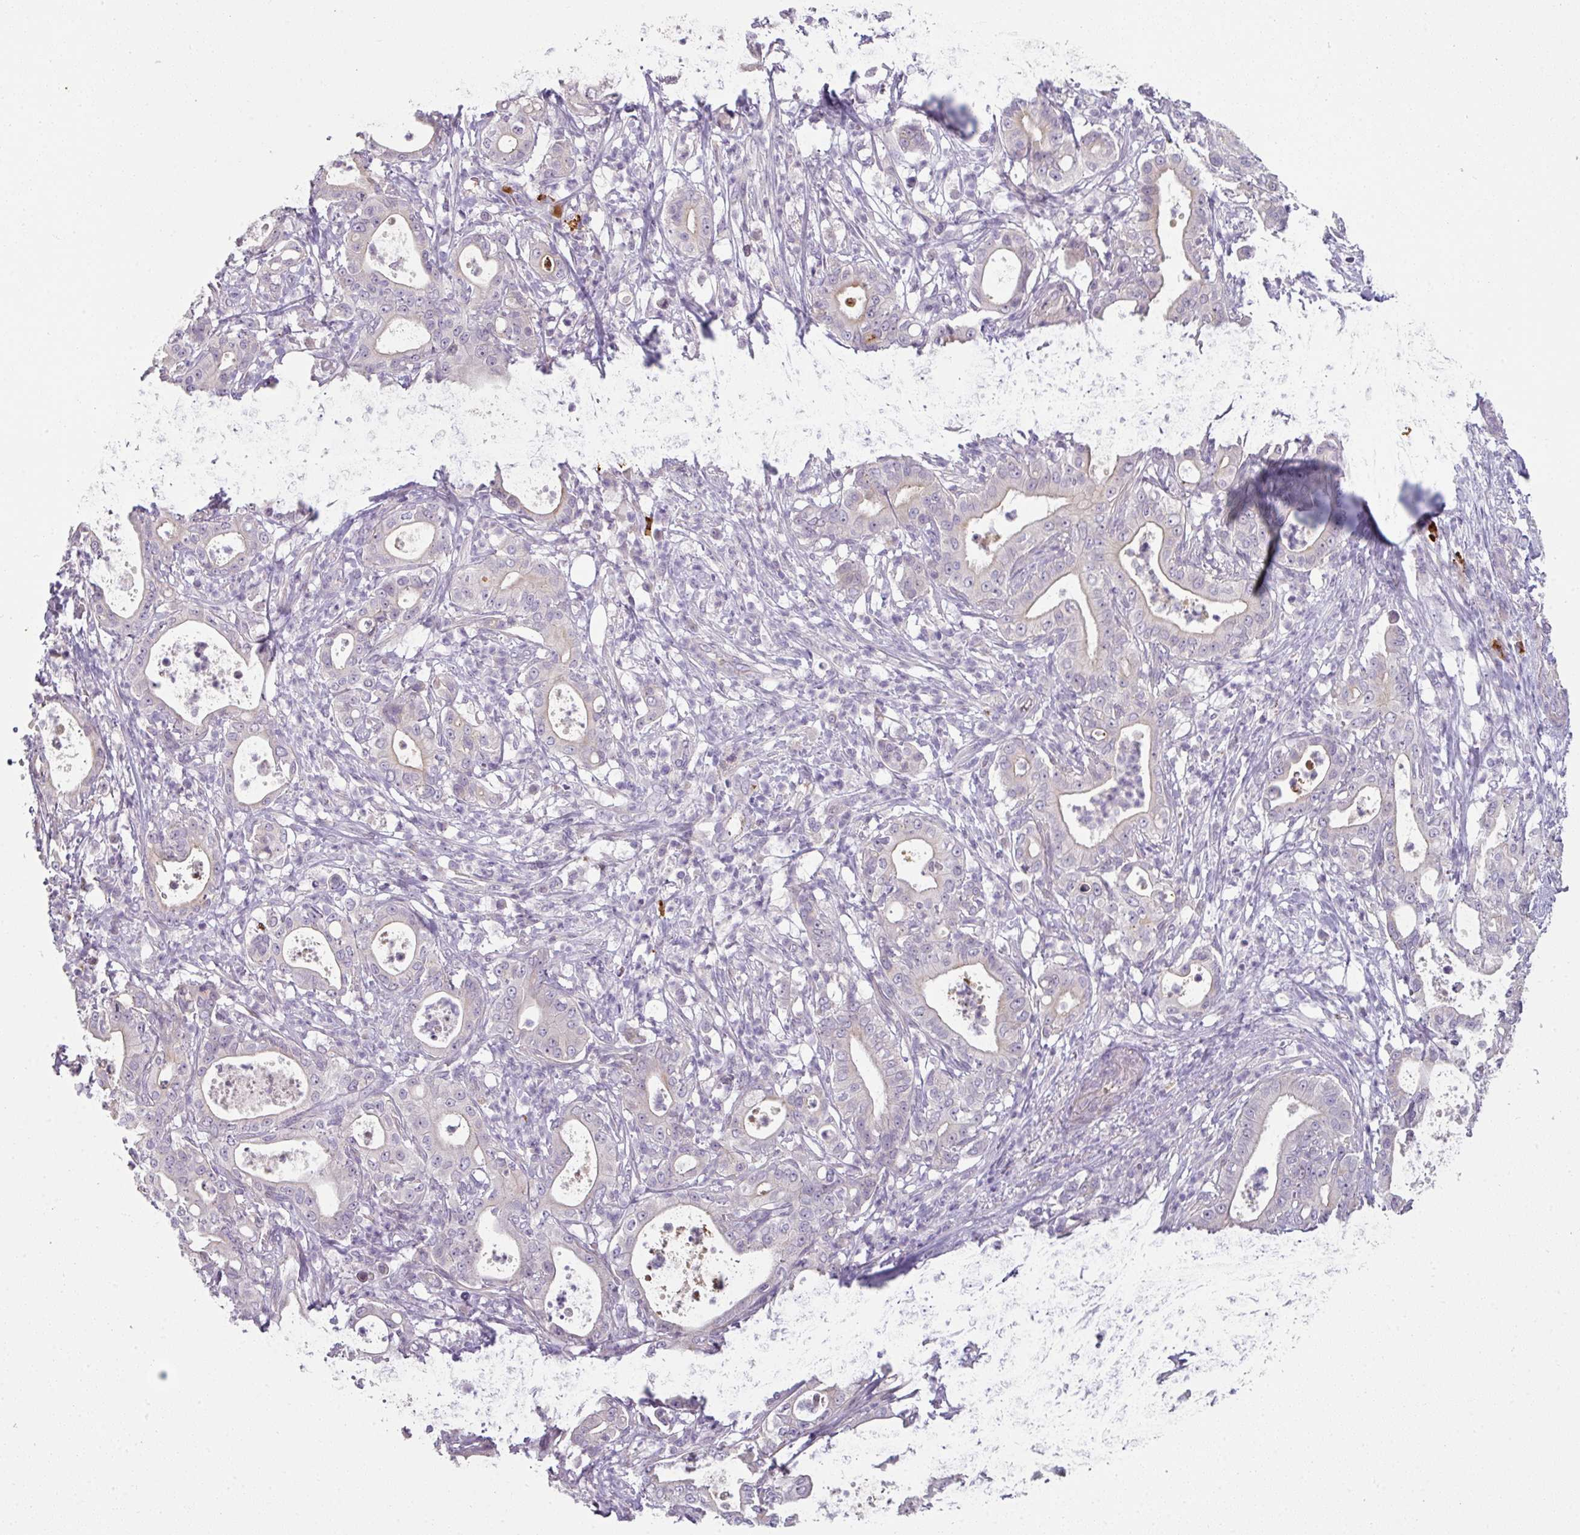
{"staining": {"intensity": "negative", "quantity": "none", "location": "none"}, "tissue": "pancreatic cancer", "cell_type": "Tumor cells", "image_type": "cancer", "snomed": [{"axis": "morphology", "description": "Adenocarcinoma, NOS"}, {"axis": "topography", "description": "Pancreas"}], "caption": "This is an immunohistochemistry image of pancreatic cancer. There is no expression in tumor cells.", "gene": "FHAD1", "patient": {"sex": "male", "age": 71}}